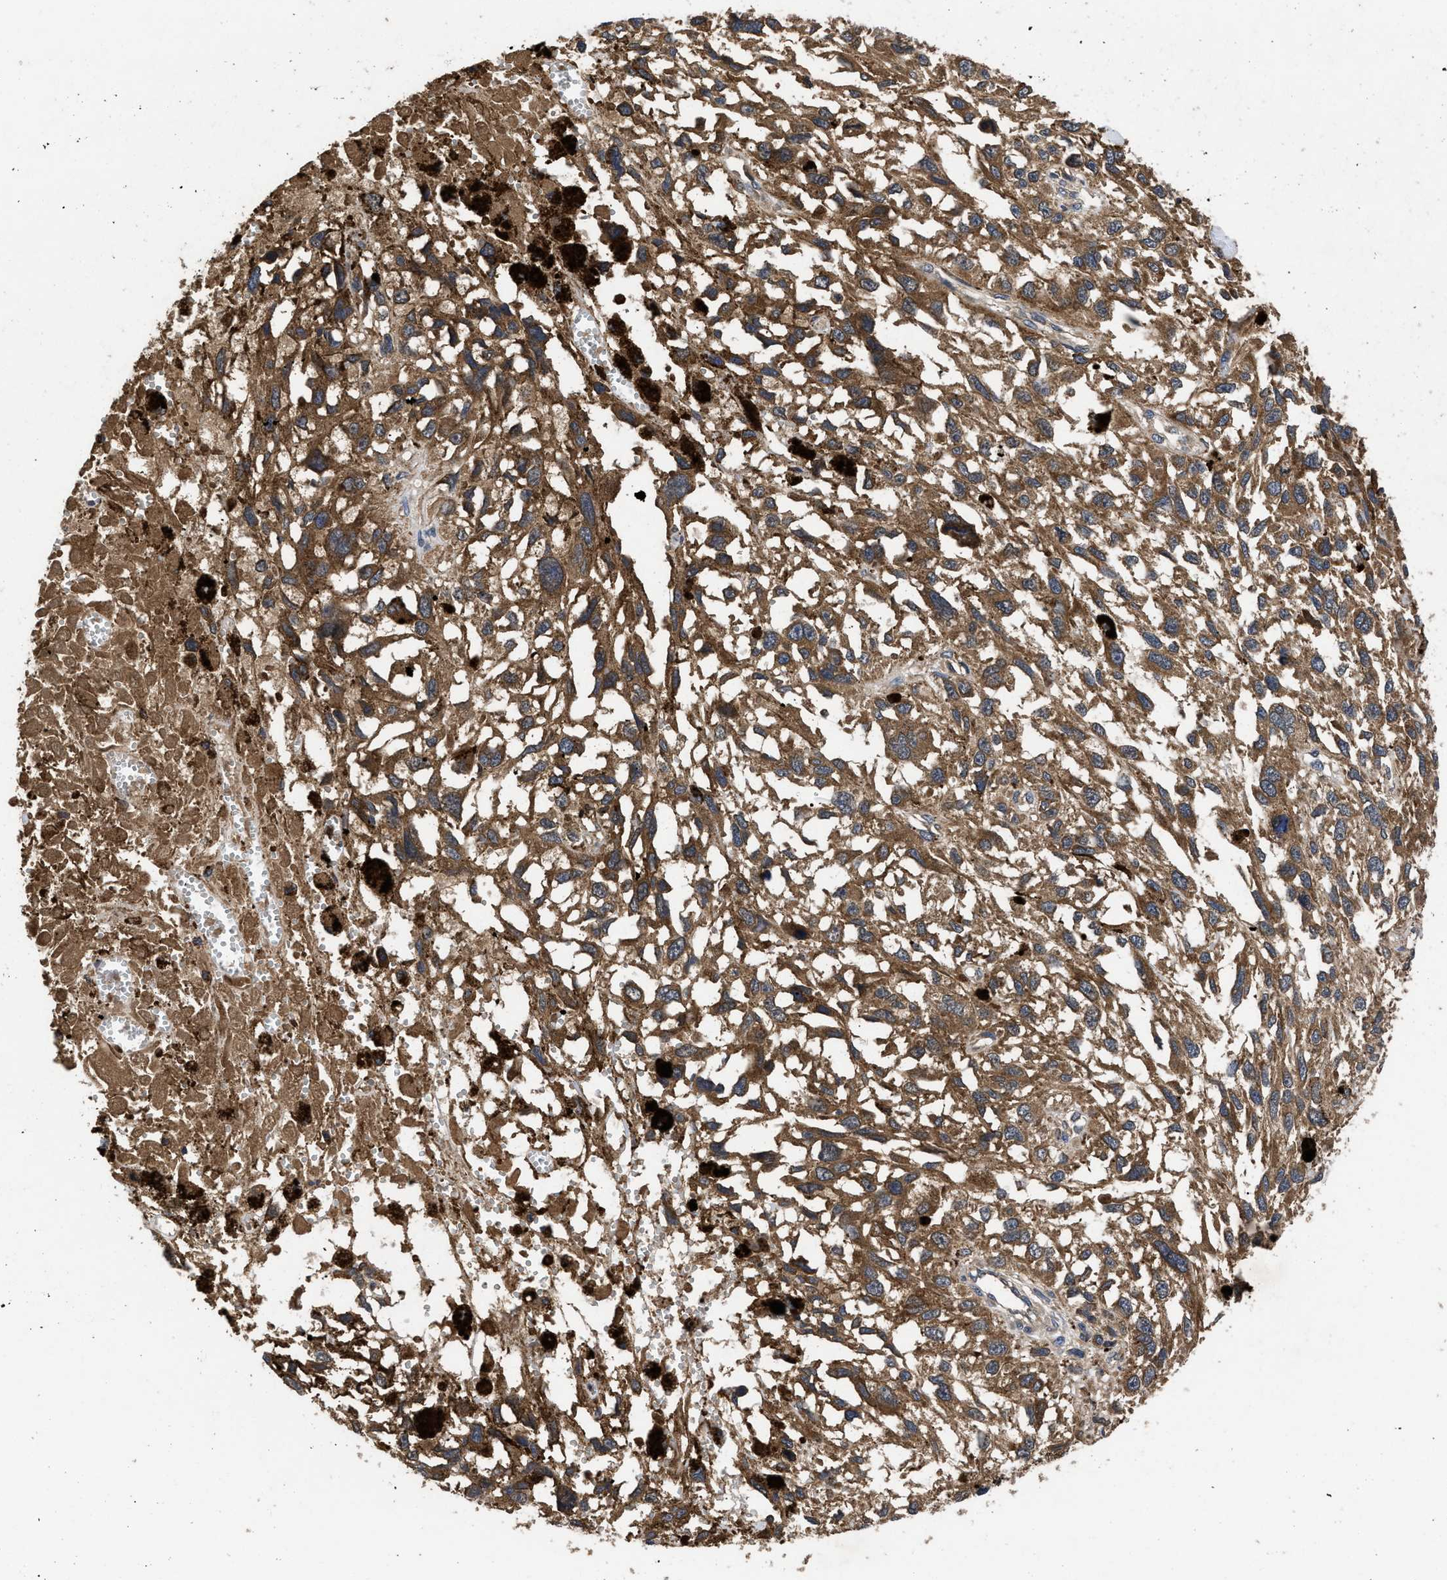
{"staining": {"intensity": "moderate", "quantity": ">75%", "location": "cytoplasmic/membranous"}, "tissue": "melanoma", "cell_type": "Tumor cells", "image_type": "cancer", "snomed": [{"axis": "morphology", "description": "Malignant melanoma, Metastatic site"}, {"axis": "topography", "description": "Lymph node"}], "caption": "A photomicrograph showing moderate cytoplasmic/membranous positivity in about >75% of tumor cells in melanoma, as visualized by brown immunohistochemical staining.", "gene": "LRRC3", "patient": {"sex": "male", "age": 59}}